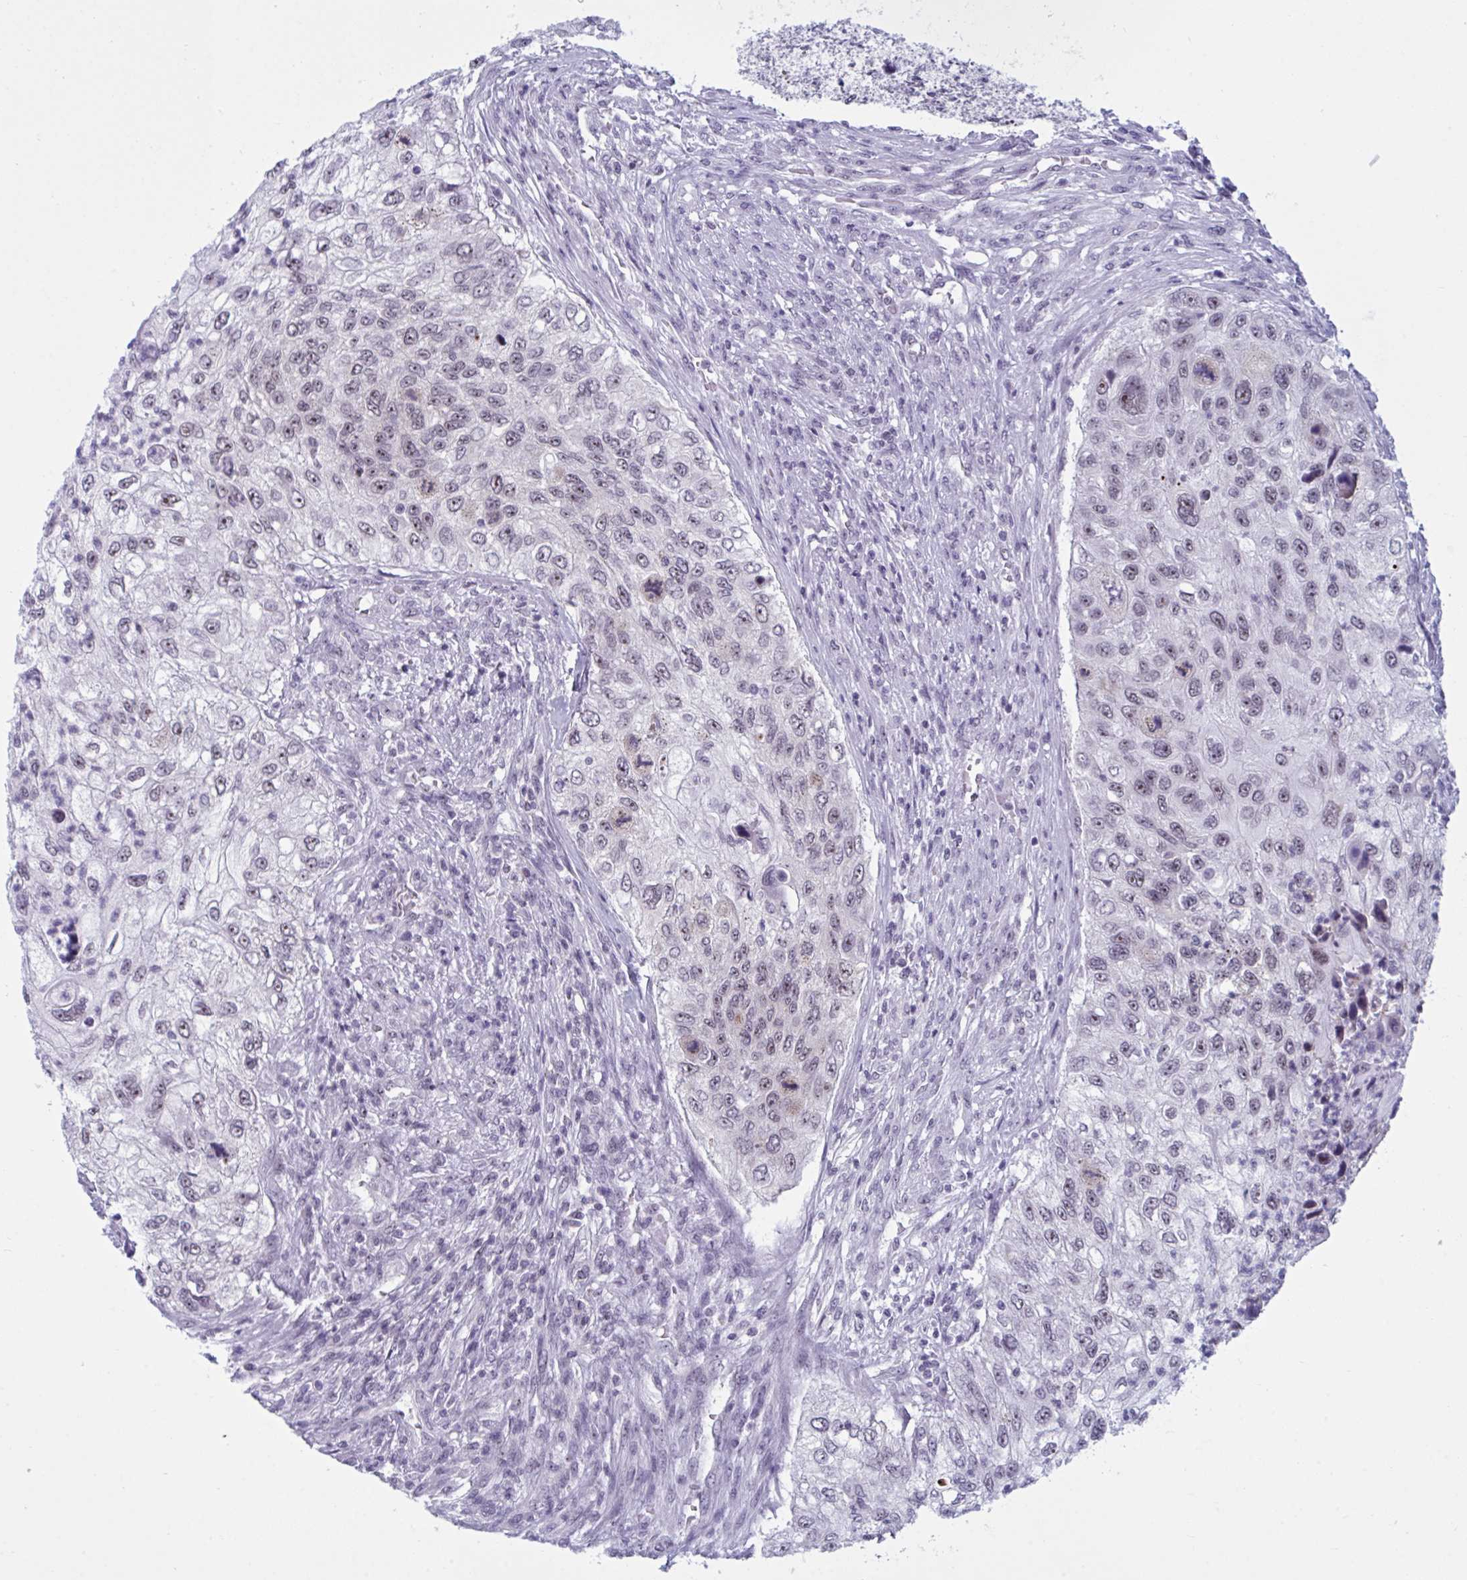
{"staining": {"intensity": "weak", "quantity": ">75%", "location": "nuclear"}, "tissue": "urothelial cancer", "cell_type": "Tumor cells", "image_type": "cancer", "snomed": [{"axis": "morphology", "description": "Urothelial carcinoma, High grade"}, {"axis": "topography", "description": "Urinary bladder"}], "caption": "High-grade urothelial carcinoma stained with a protein marker displays weak staining in tumor cells.", "gene": "TGM6", "patient": {"sex": "female", "age": 60}}